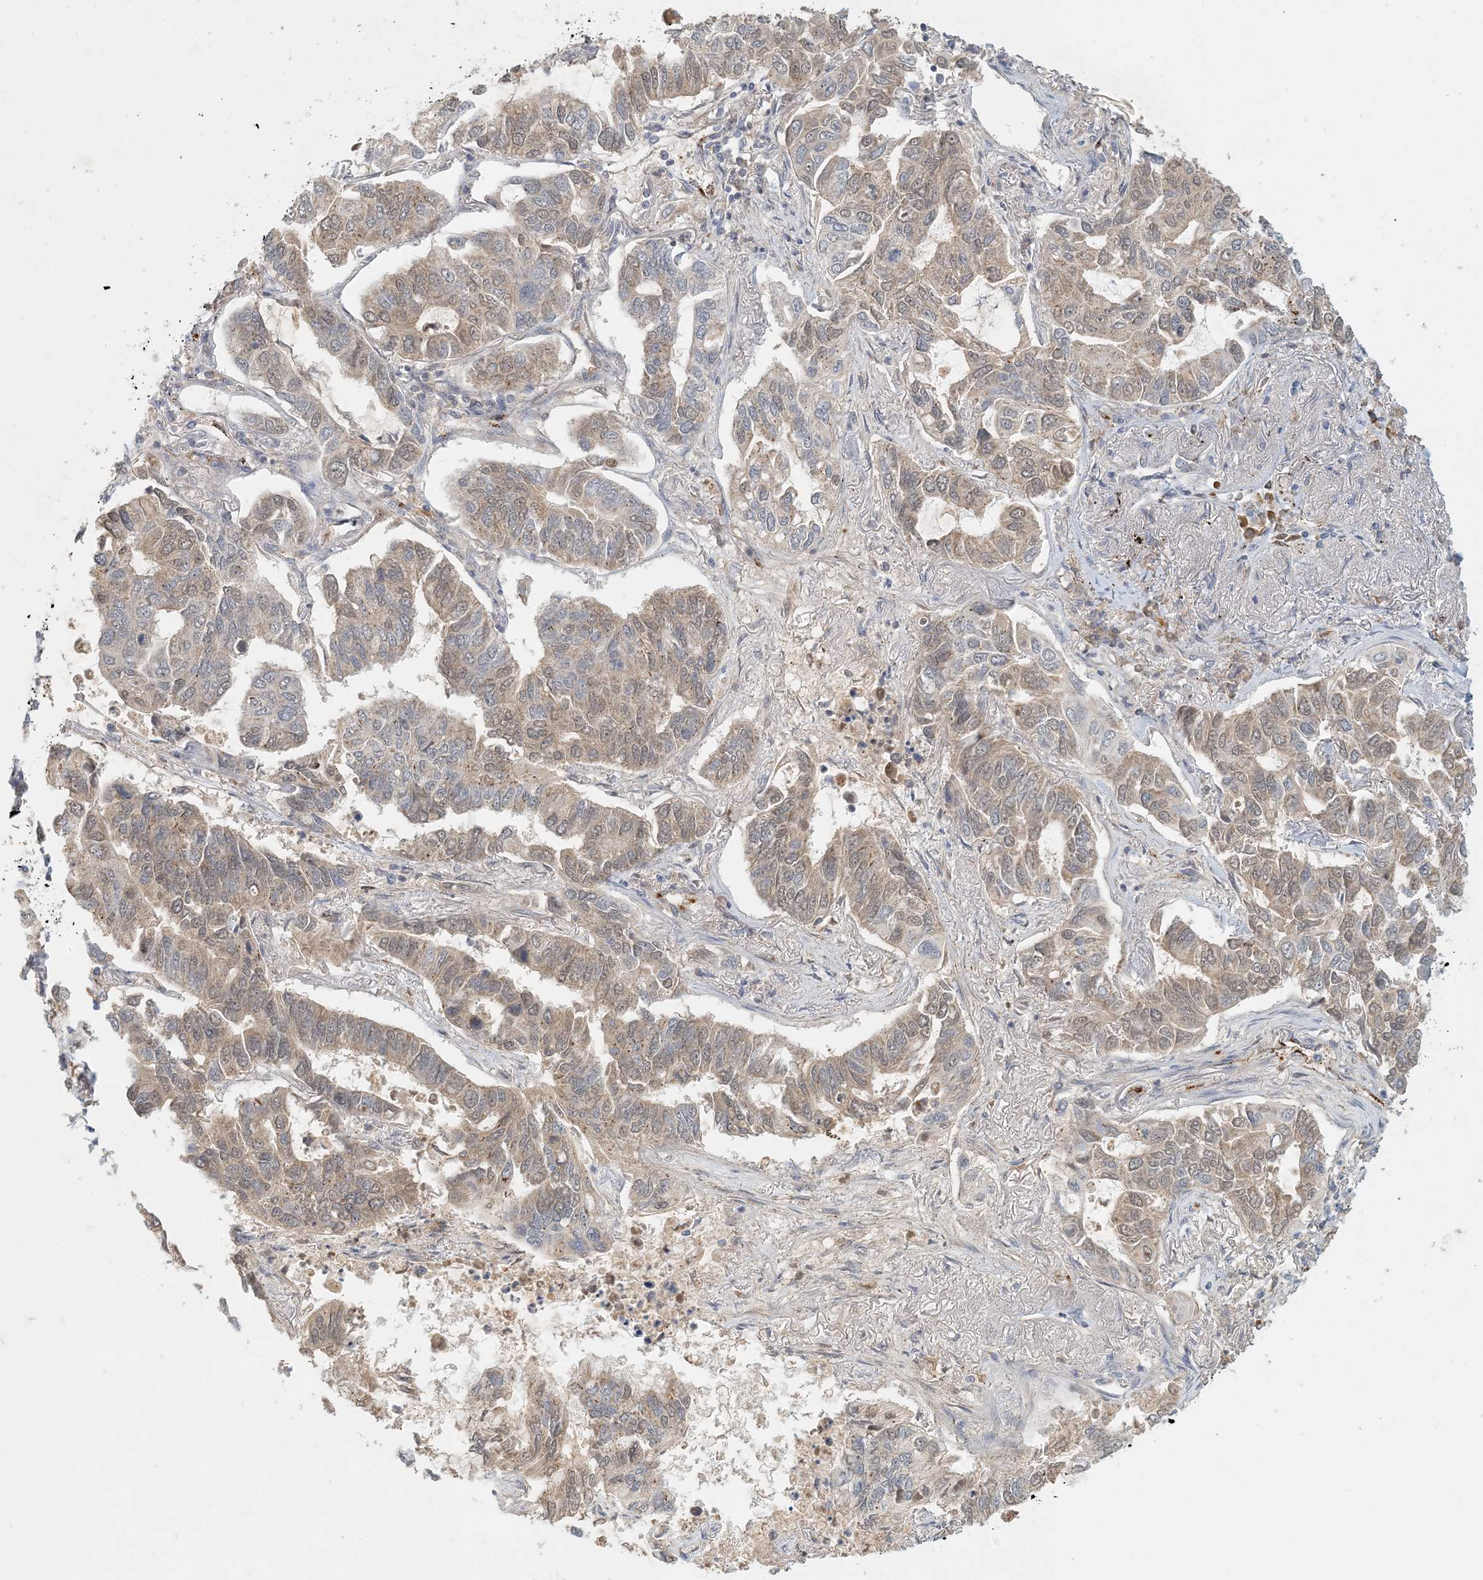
{"staining": {"intensity": "moderate", "quantity": "25%-75%", "location": "cytoplasmic/membranous,nuclear"}, "tissue": "lung cancer", "cell_type": "Tumor cells", "image_type": "cancer", "snomed": [{"axis": "morphology", "description": "Adenocarcinoma, NOS"}, {"axis": "topography", "description": "Lung"}], "caption": "An image of adenocarcinoma (lung) stained for a protein displays moderate cytoplasmic/membranous and nuclear brown staining in tumor cells.", "gene": "ZBTB3", "patient": {"sex": "male", "age": 64}}